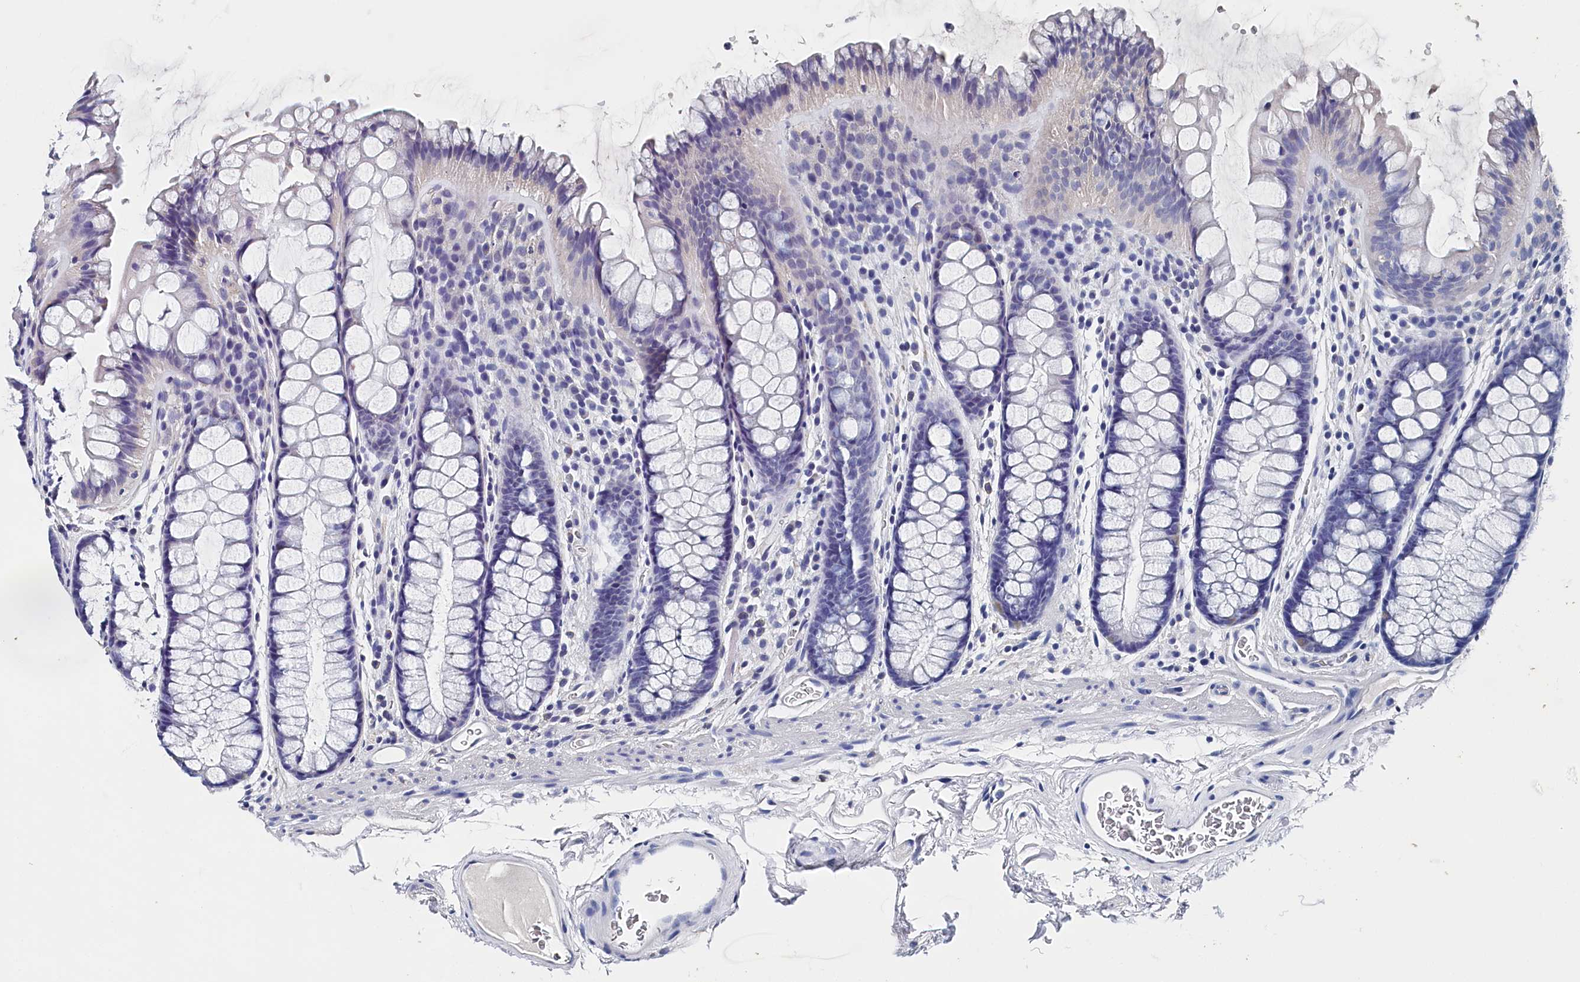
{"staining": {"intensity": "negative", "quantity": "none", "location": "none"}, "tissue": "colon", "cell_type": "Endothelial cells", "image_type": "normal", "snomed": [{"axis": "morphology", "description": "Normal tissue, NOS"}, {"axis": "topography", "description": "Colon"}], "caption": "IHC photomicrograph of unremarkable human colon stained for a protein (brown), which shows no expression in endothelial cells.", "gene": "BHMT", "patient": {"sex": "female", "age": 82}}